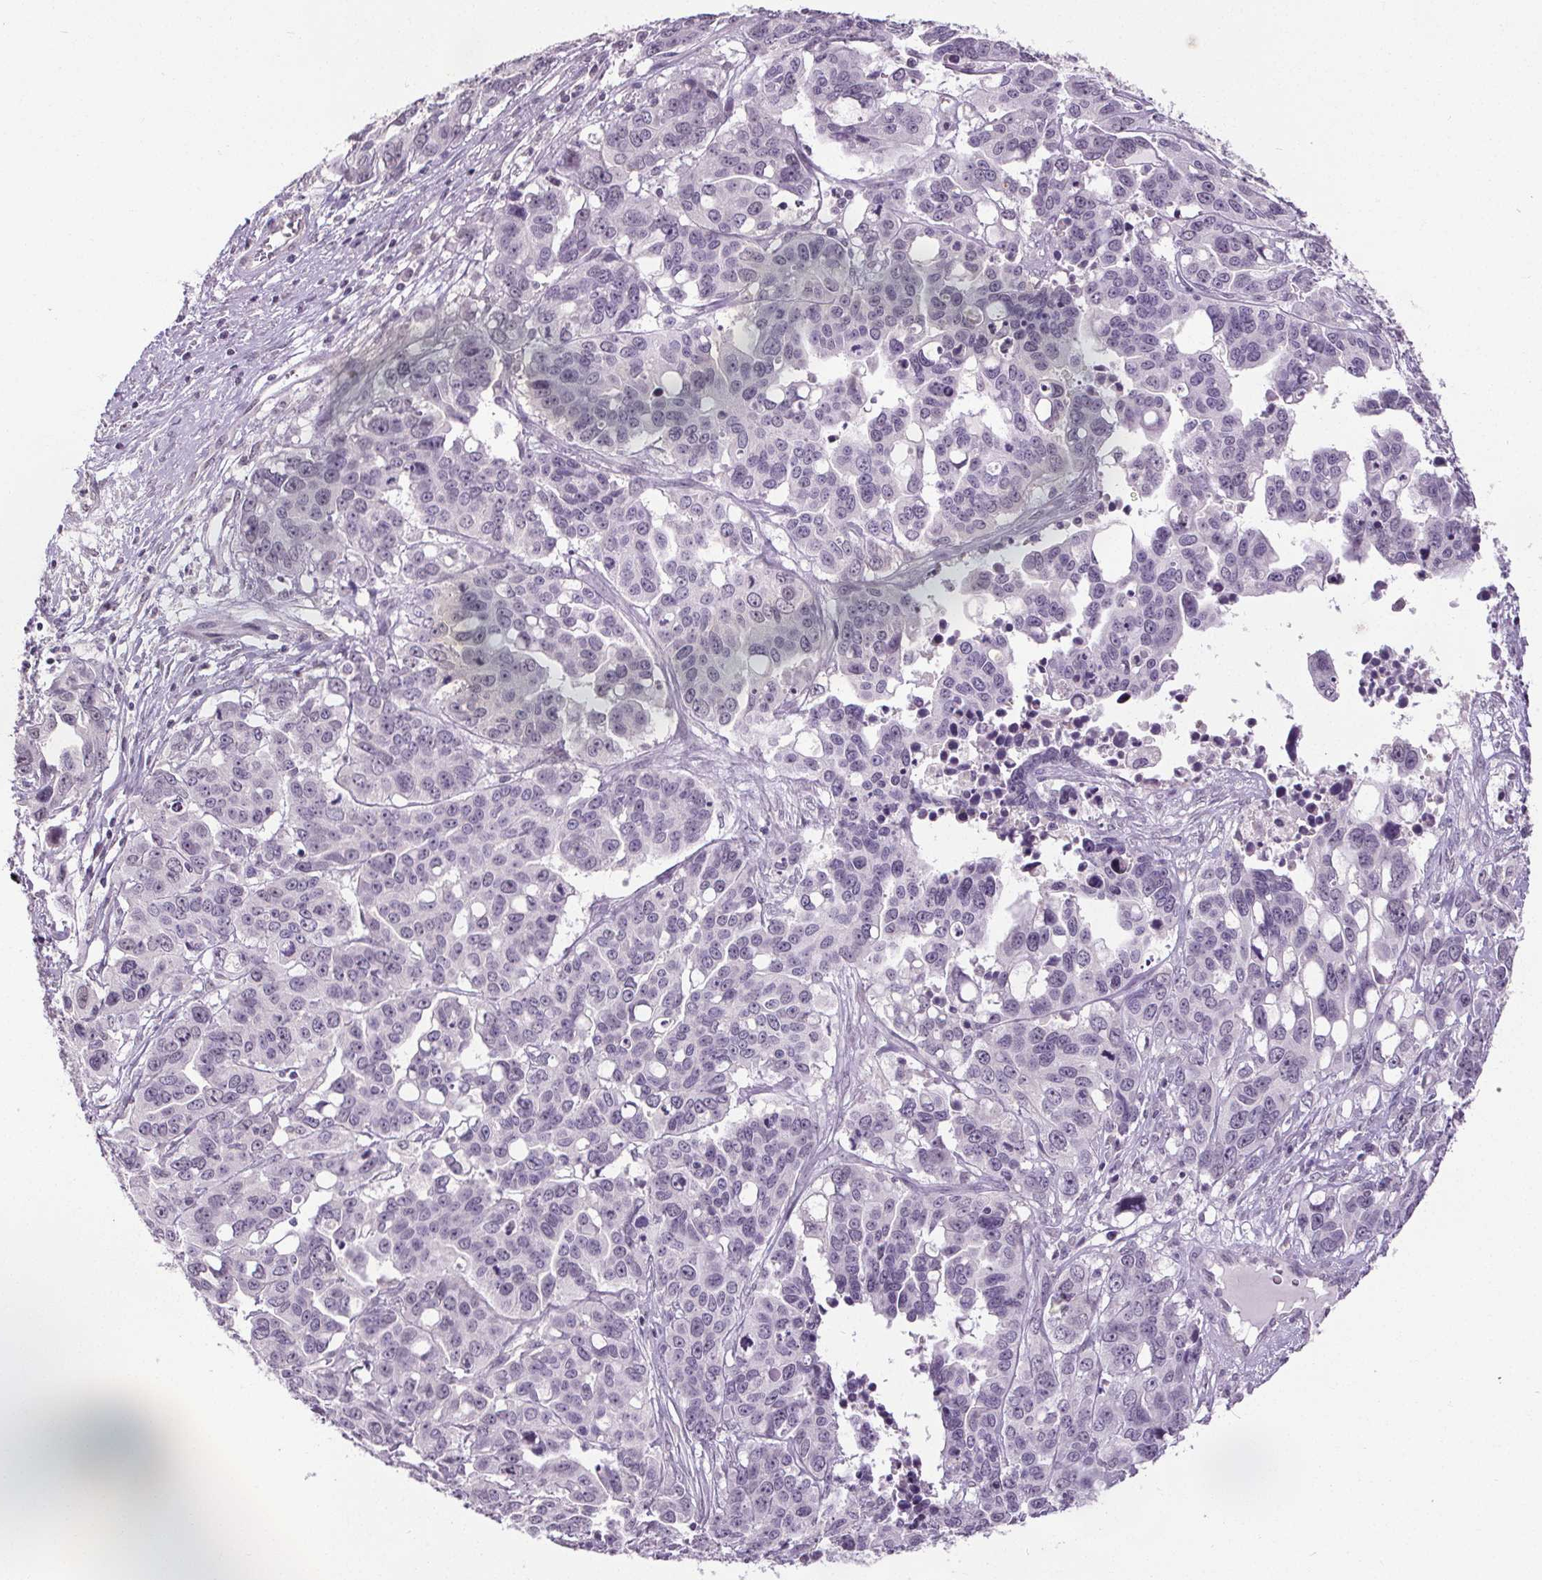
{"staining": {"intensity": "negative", "quantity": "none", "location": "none"}, "tissue": "ovarian cancer", "cell_type": "Tumor cells", "image_type": "cancer", "snomed": [{"axis": "morphology", "description": "Carcinoma, endometroid"}, {"axis": "topography", "description": "Ovary"}], "caption": "Immunohistochemical staining of human ovarian endometroid carcinoma displays no significant staining in tumor cells.", "gene": "SLC2A9", "patient": {"sex": "female", "age": 78}}